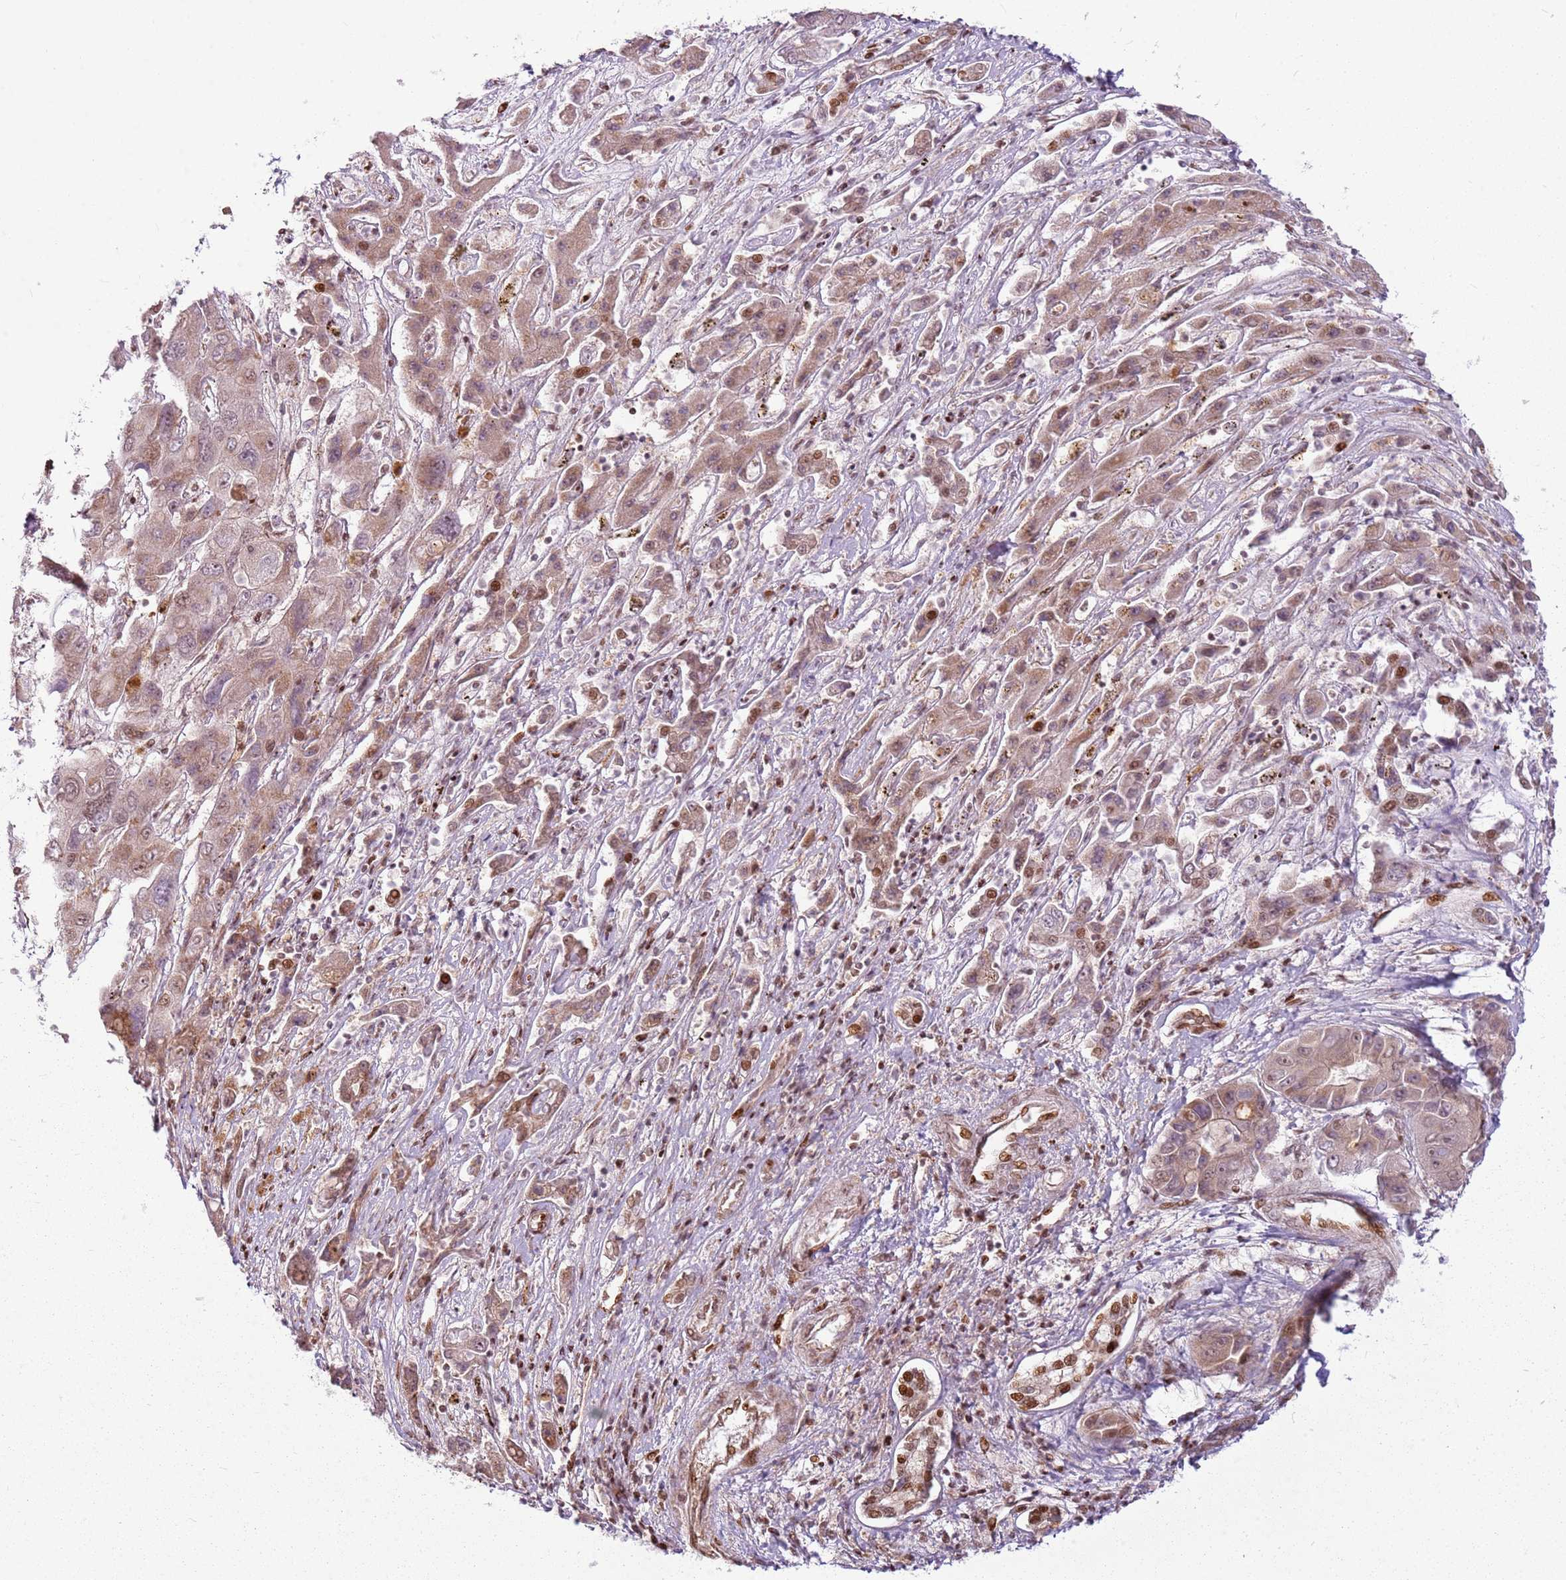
{"staining": {"intensity": "moderate", "quantity": "25%-75%", "location": "cytoplasmic/membranous,nuclear"}, "tissue": "liver cancer", "cell_type": "Tumor cells", "image_type": "cancer", "snomed": [{"axis": "morphology", "description": "Cholangiocarcinoma"}, {"axis": "topography", "description": "Liver"}], "caption": "About 25%-75% of tumor cells in liver cancer display moderate cytoplasmic/membranous and nuclear protein expression as visualized by brown immunohistochemical staining.", "gene": "PCTP", "patient": {"sex": "male", "age": 67}}